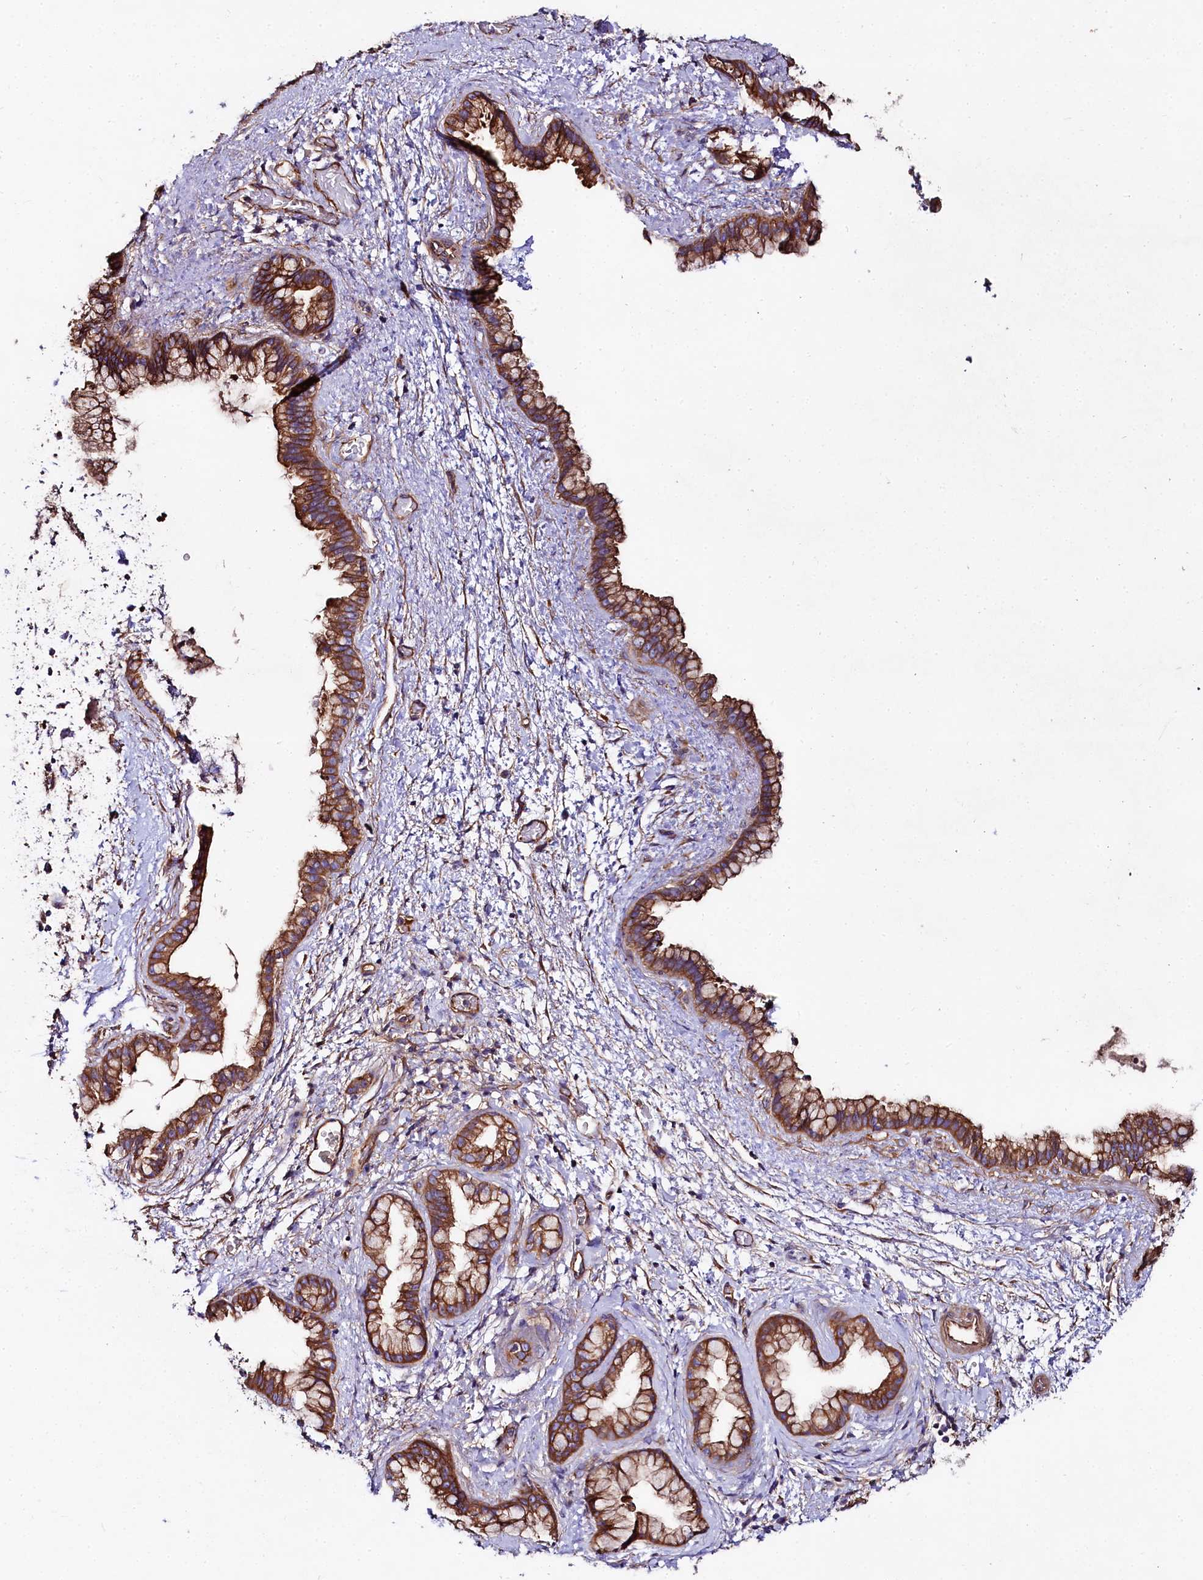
{"staining": {"intensity": "moderate", "quantity": ">75%", "location": "cytoplasmic/membranous"}, "tissue": "pancreatic cancer", "cell_type": "Tumor cells", "image_type": "cancer", "snomed": [{"axis": "morphology", "description": "Adenocarcinoma, NOS"}, {"axis": "topography", "description": "Pancreas"}], "caption": "Immunohistochemistry (IHC) micrograph of neoplastic tissue: human pancreatic cancer (adenocarcinoma) stained using immunohistochemistry (IHC) displays medium levels of moderate protein expression localized specifically in the cytoplasmic/membranous of tumor cells, appearing as a cytoplasmic/membranous brown color.", "gene": "FCHSD2", "patient": {"sex": "female", "age": 78}}